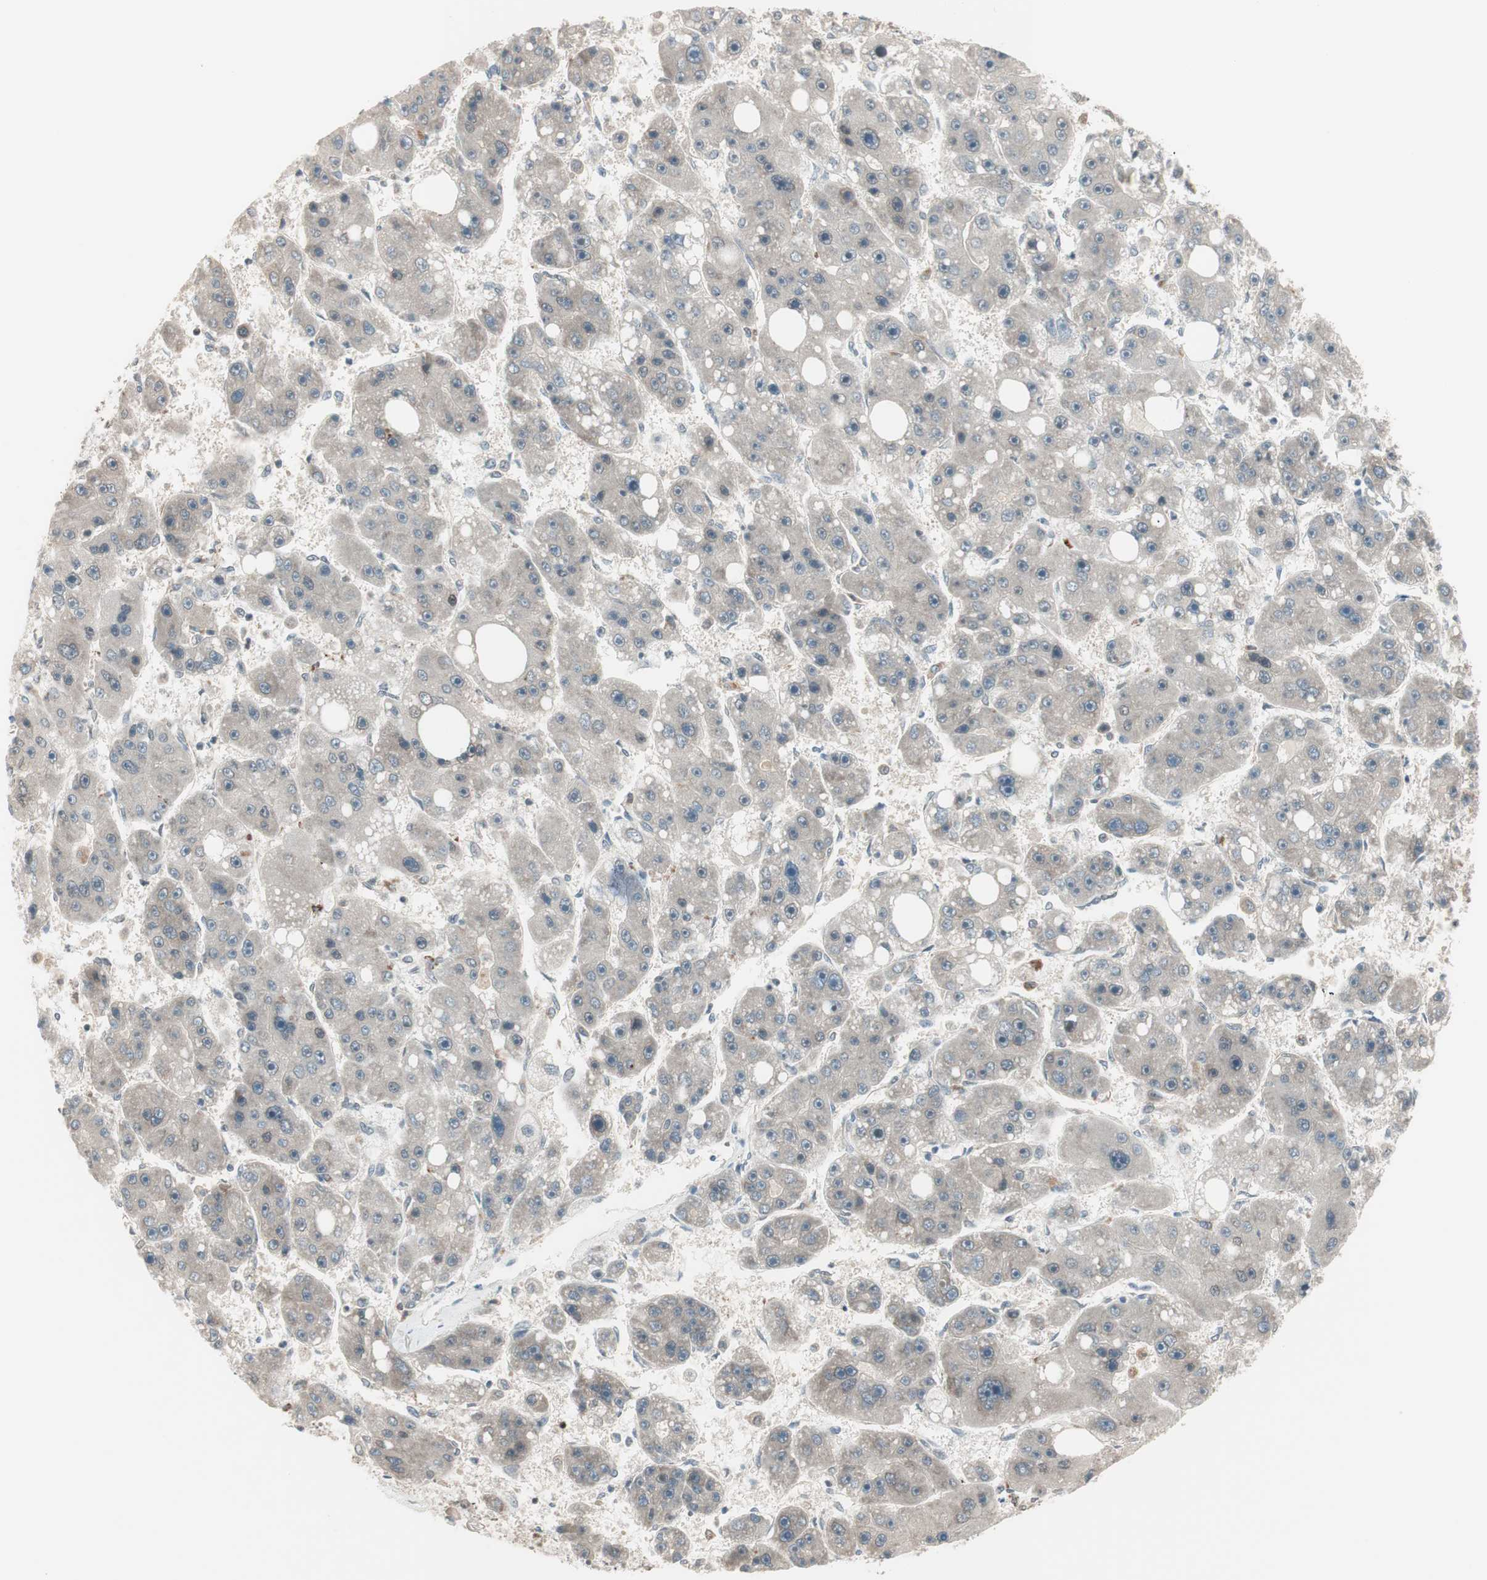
{"staining": {"intensity": "weak", "quantity": "<25%", "location": "cytoplasmic/membranous"}, "tissue": "liver cancer", "cell_type": "Tumor cells", "image_type": "cancer", "snomed": [{"axis": "morphology", "description": "Carcinoma, Hepatocellular, NOS"}, {"axis": "topography", "description": "Liver"}], "caption": "The image exhibits no significant expression in tumor cells of liver cancer (hepatocellular carcinoma). (Brightfield microscopy of DAB (3,3'-diaminobenzidine) IHC at high magnification).", "gene": "UBE2I", "patient": {"sex": "female", "age": 61}}